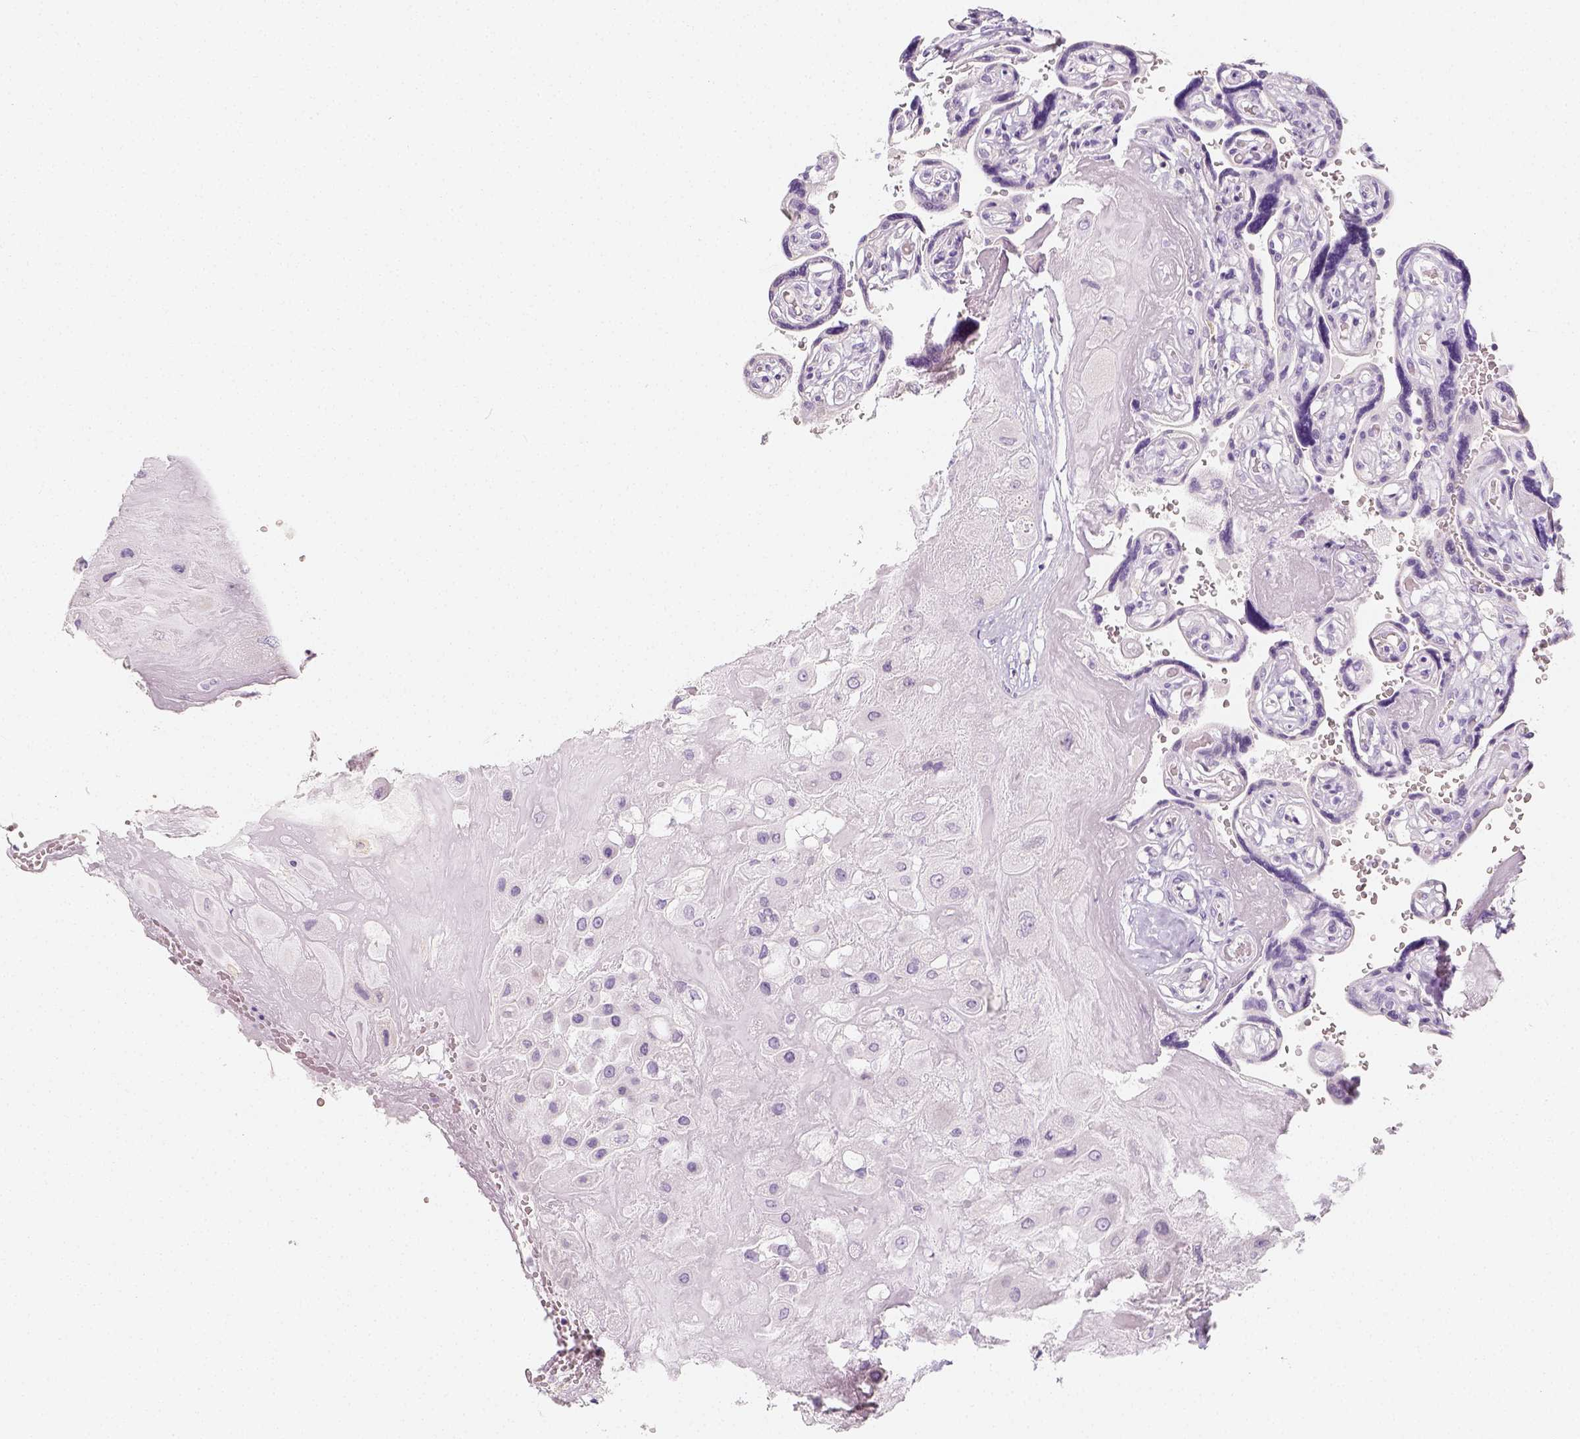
{"staining": {"intensity": "negative", "quantity": "none", "location": "none"}, "tissue": "placenta", "cell_type": "Decidual cells", "image_type": "normal", "snomed": [{"axis": "morphology", "description": "Normal tissue, NOS"}, {"axis": "topography", "description": "Placenta"}], "caption": "This micrograph is of normal placenta stained with IHC to label a protein in brown with the nuclei are counter-stained blue. There is no positivity in decidual cells.", "gene": "NECAB2", "patient": {"sex": "female", "age": 32}}